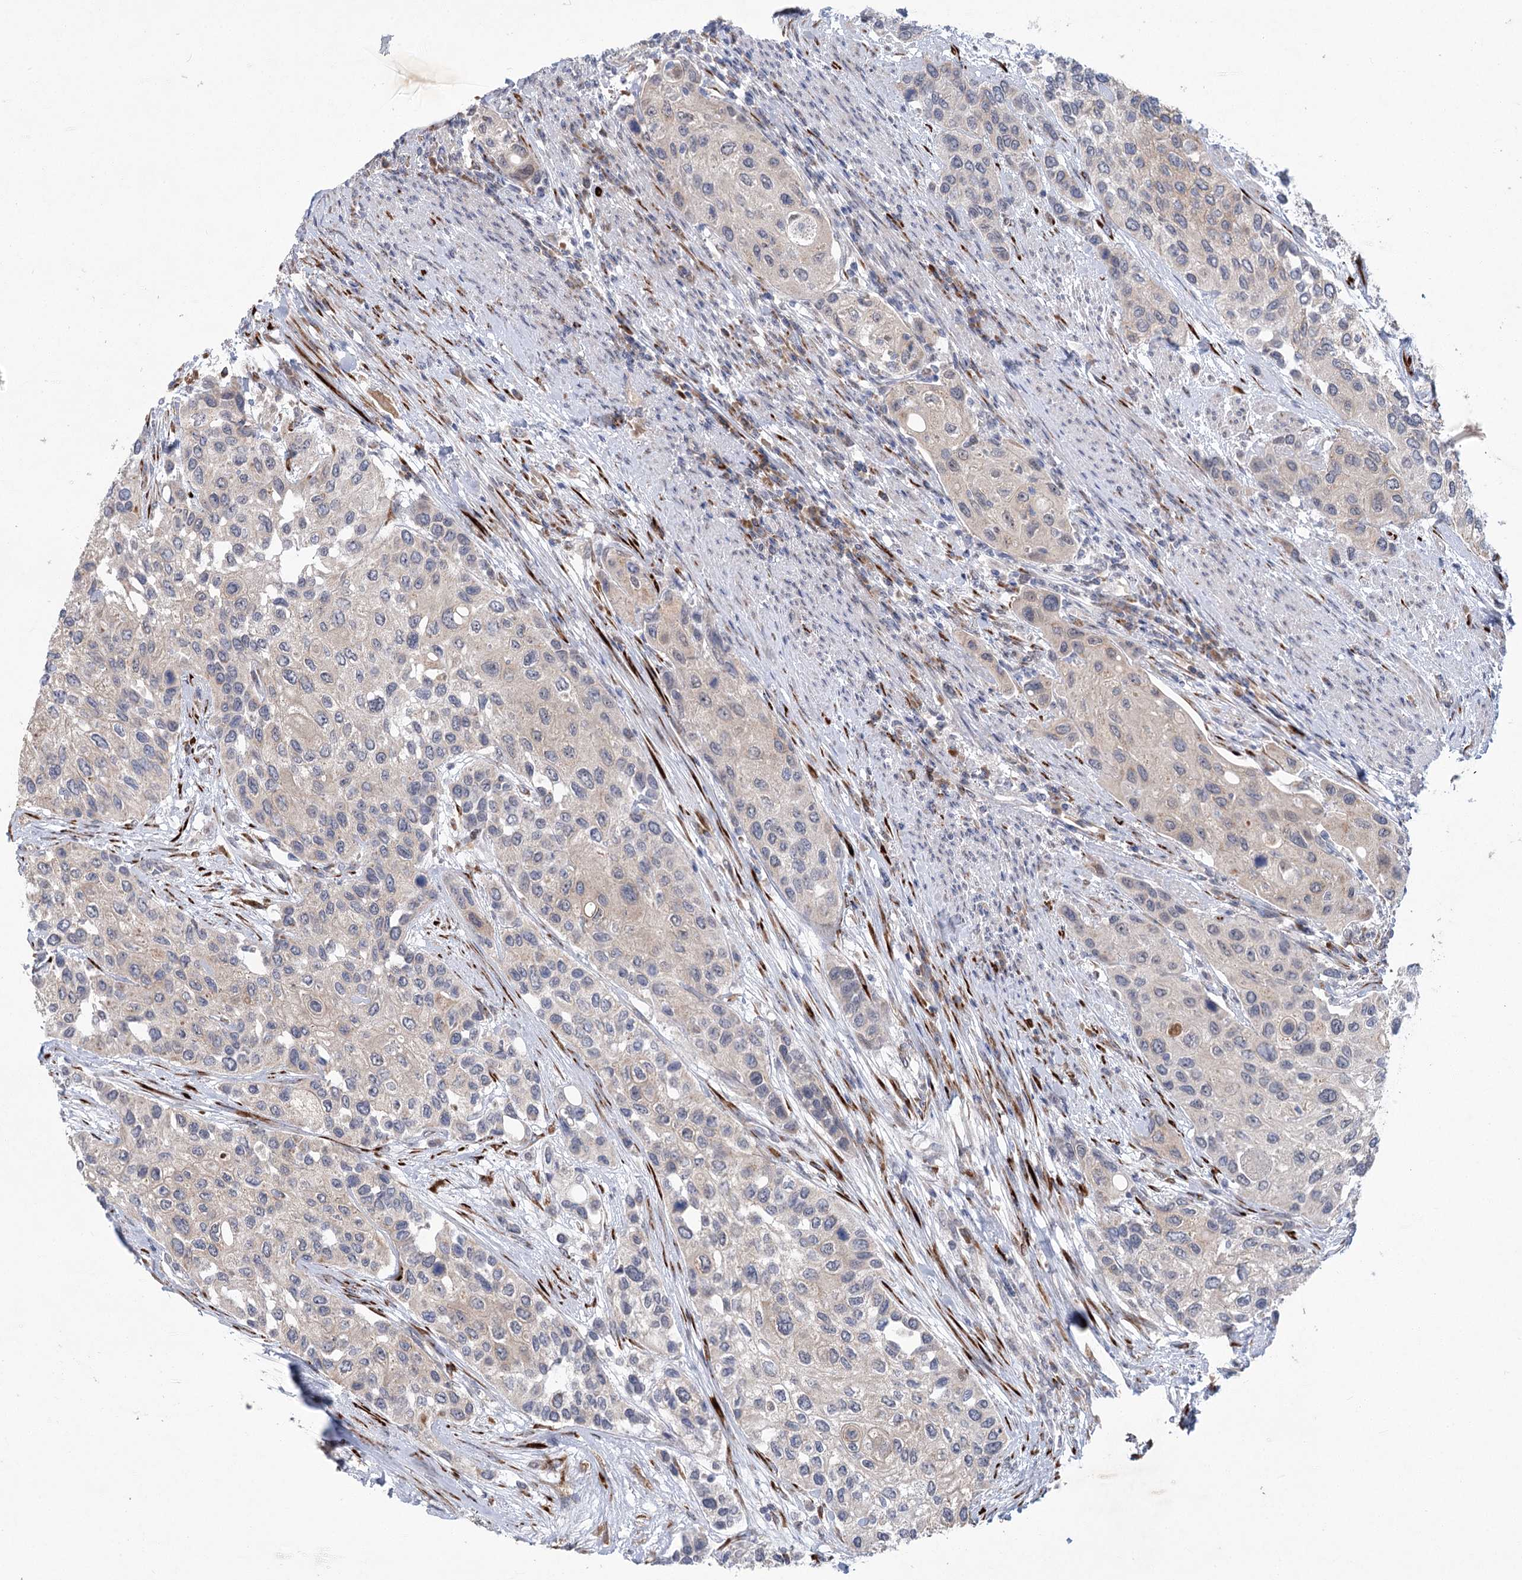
{"staining": {"intensity": "negative", "quantity": "none", "location": "none"}, "tissue": "urothelial cancer", "cell_type": "Tumor cells", "image_type": "cancer", "snomed": [{"axis": "morphology", "description": "Normal tissue, NOS"}, {"axis": "morphology", "description": "Urothelial carcinoma, High grade"}, {"axis": "topography", "description": "Vascular tissue"}, {"axis": "topography", "description": "Urinary bladder"}], "caption": "IHC micrograph of urothelial cancer stained for a protein (brown), which exhibits no expression in tumor cells.", "gene": "GCNT4", "patient": {"sex": "female", "age": 56}}